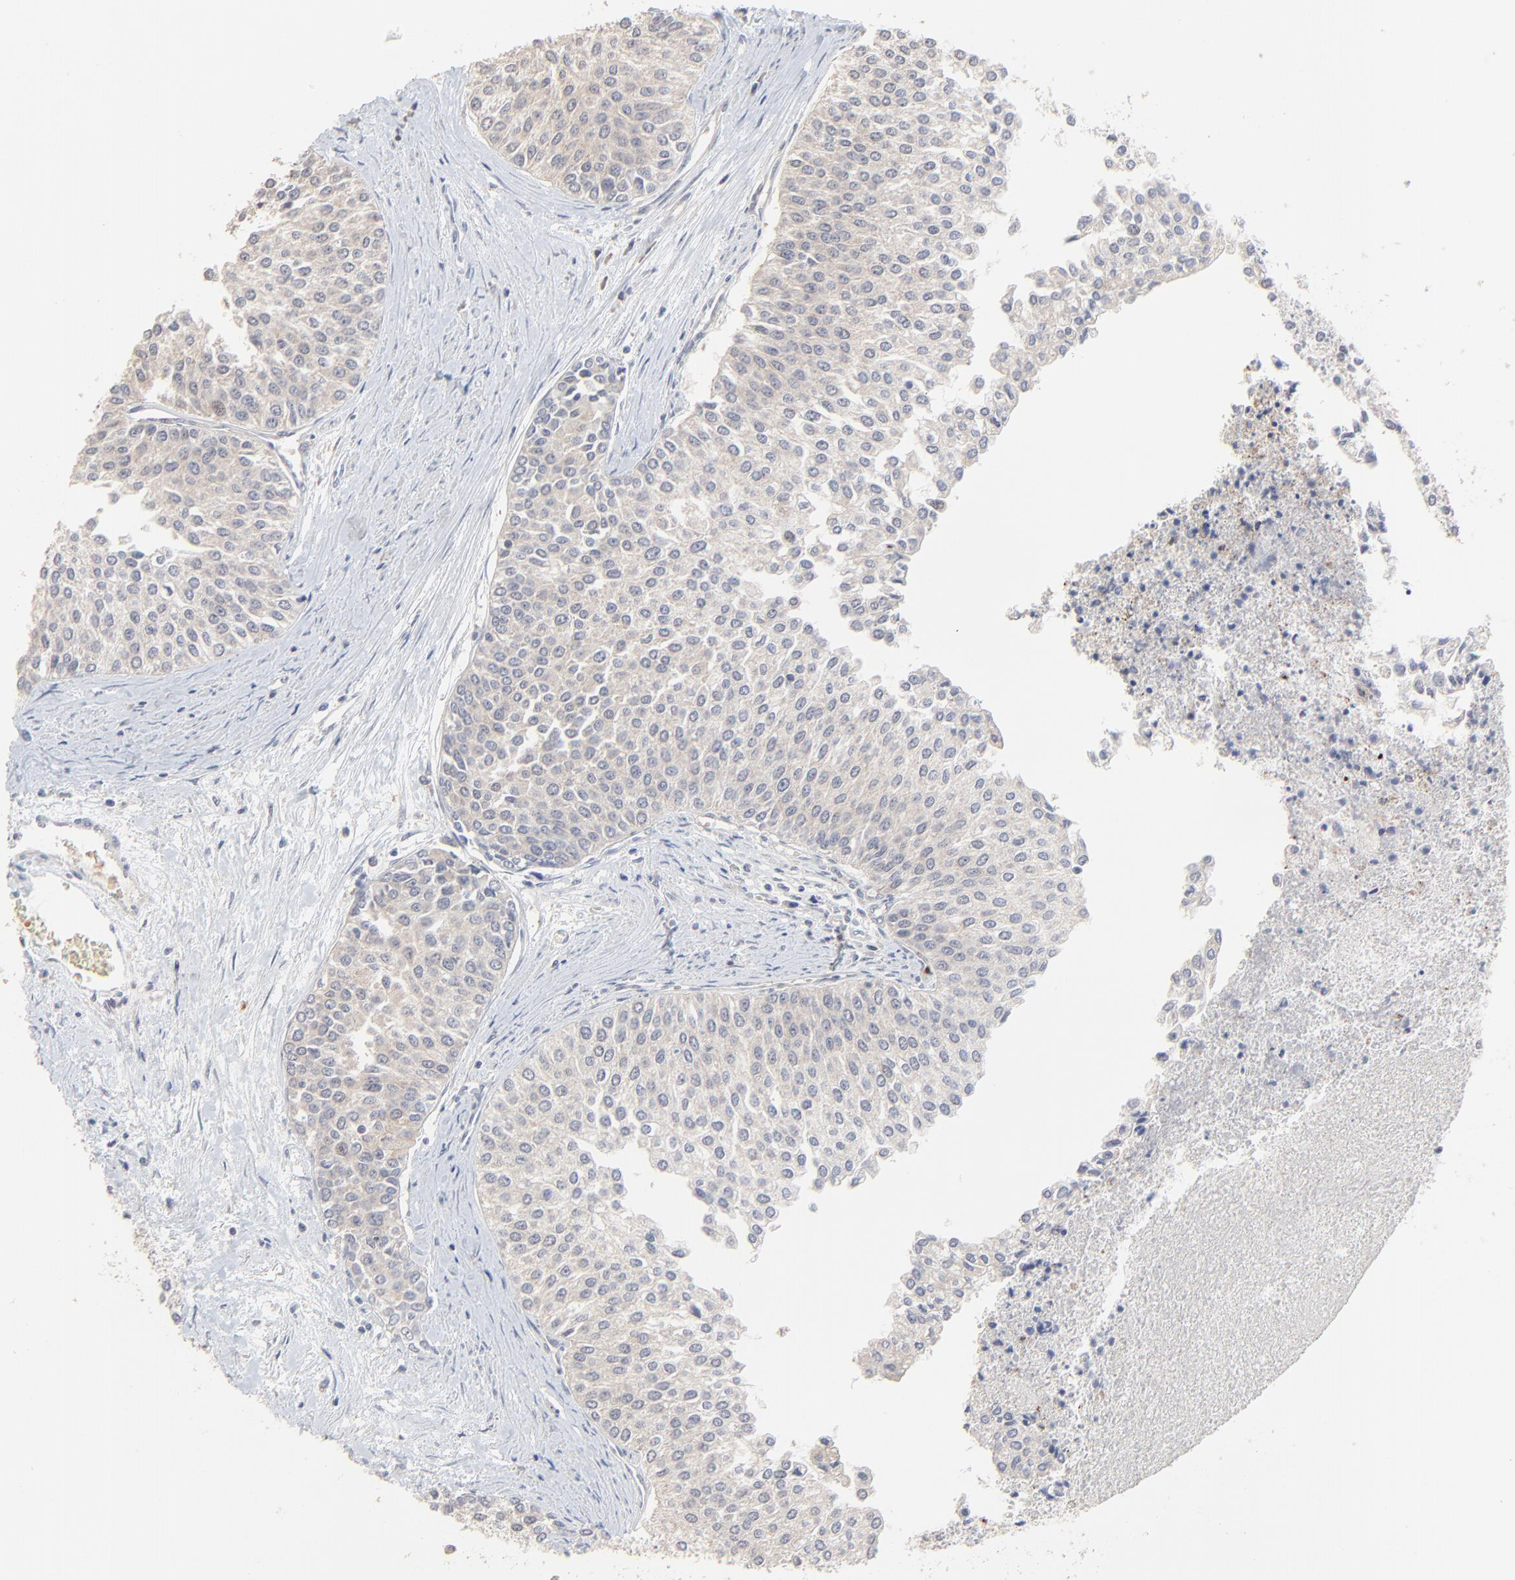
{"staining": {"intensity": "weak", "quantity": ">75%", "location": "cytoplasmic/membranous"}, "tissue": "urothelial cancer", "cell_type": "Tumor cells", "image_type": "cancer", "snomed": [{"axis": "morphology", "description": "Urothelial carcinoma, Low grade"}, {"axis": "topography", "description": "Urinary bladder"}], "caption": "Human low-grade urothelial carcinoma stained with a protein marker demonstrates weak staining in tumor cells.", "gene": "FANCB", "patient": {"sex": "female", "age": 73}}